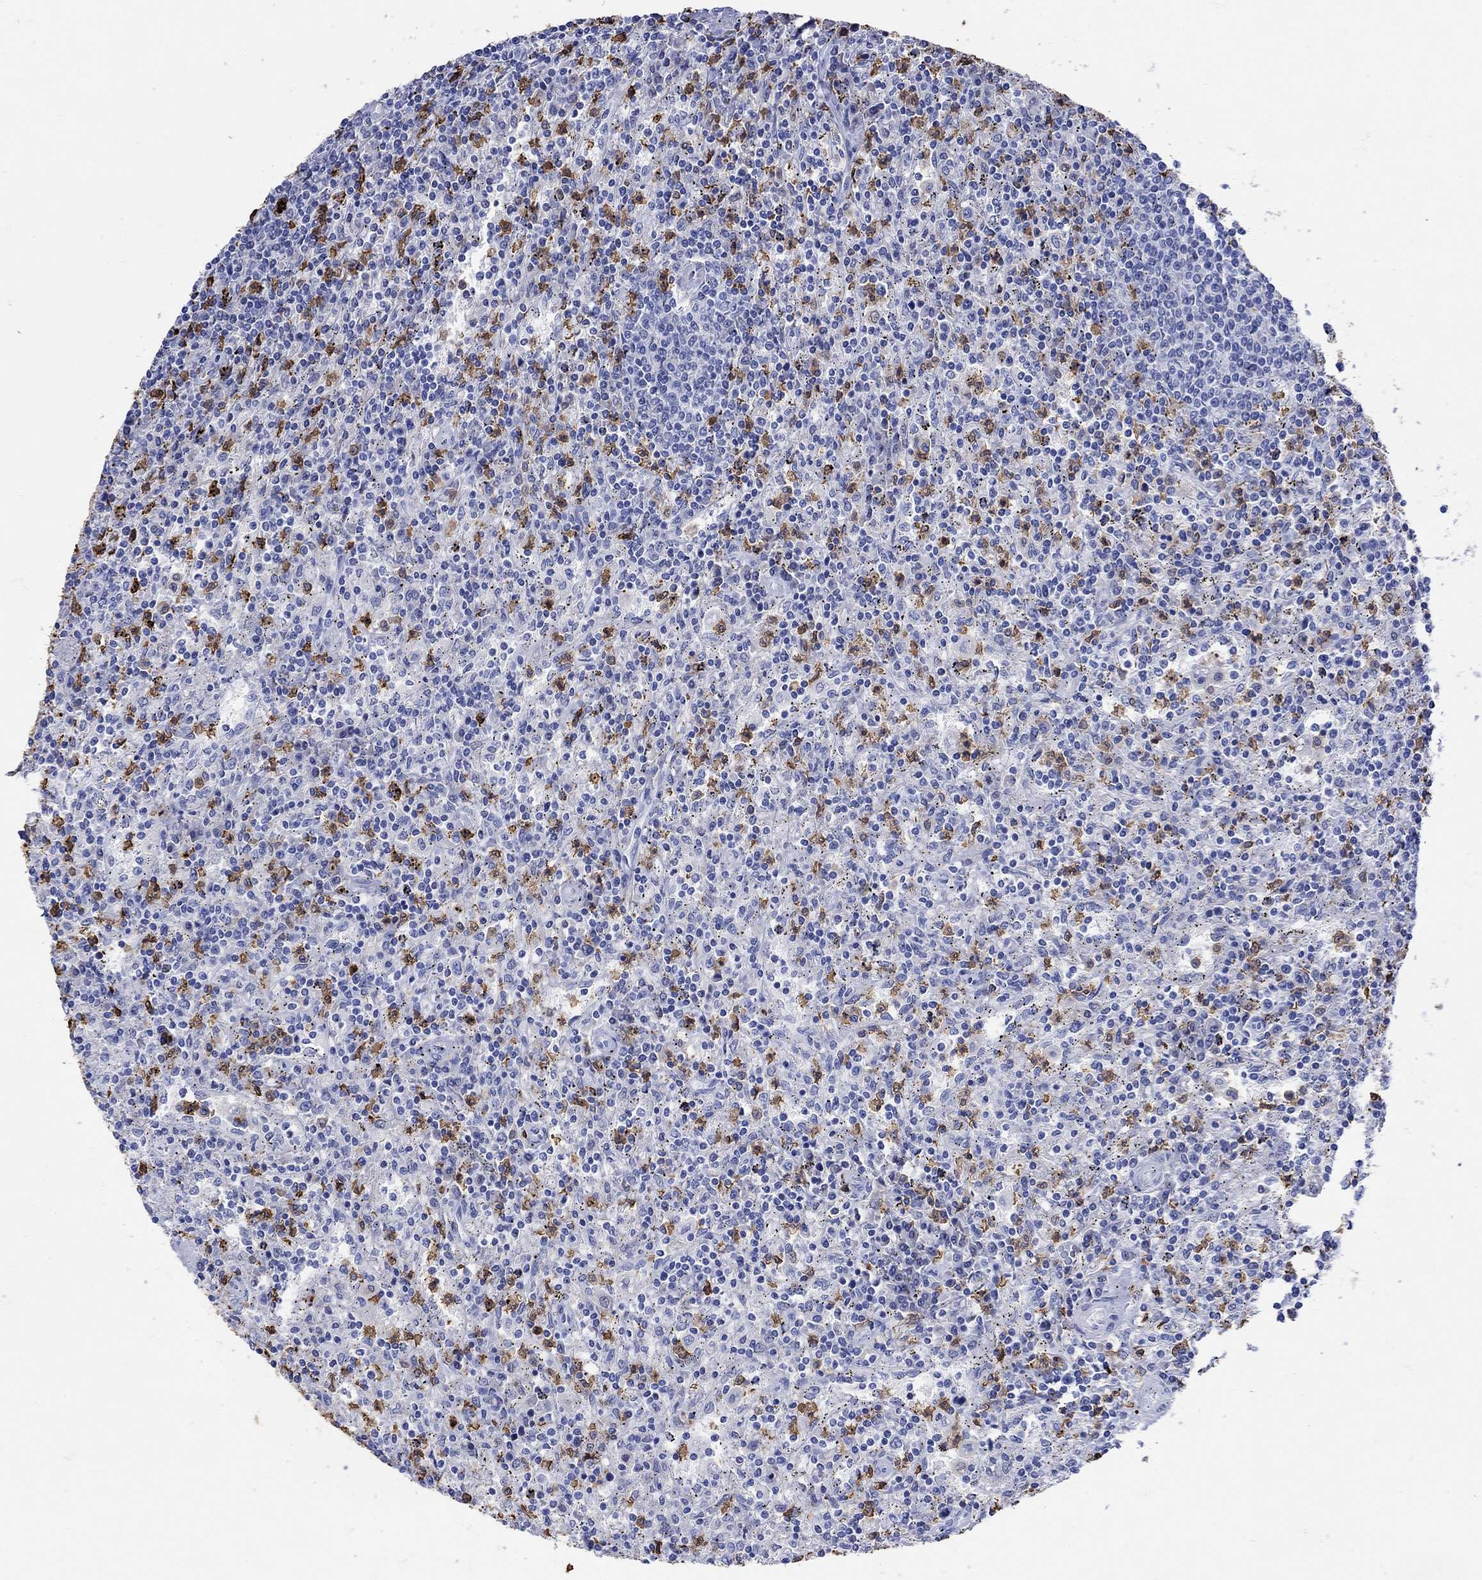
{"staining": {"intensity": "negative", "quantity": "none", "location": "none"}, "tissue": "lymphoma", "cell_type": "Tumor cells", "image_type": "cancer", "snomed": [{"axis": "morphology", "description": "Malignant lymphoma, non-Hodgkin's type, Low grade"}, {"axis": "topography", "description": "Lymph node"}], "caption": "An IHC photomicrograph of malignant lymphoma, non-Hodgkin's type (low-grade) is shown. There is no staining in tumor cells of malignant lymphoma, non-Hodgkin's type (low-grade).", "gene": "LINGO3", "patient": {"sex": "male", "age": 52}}